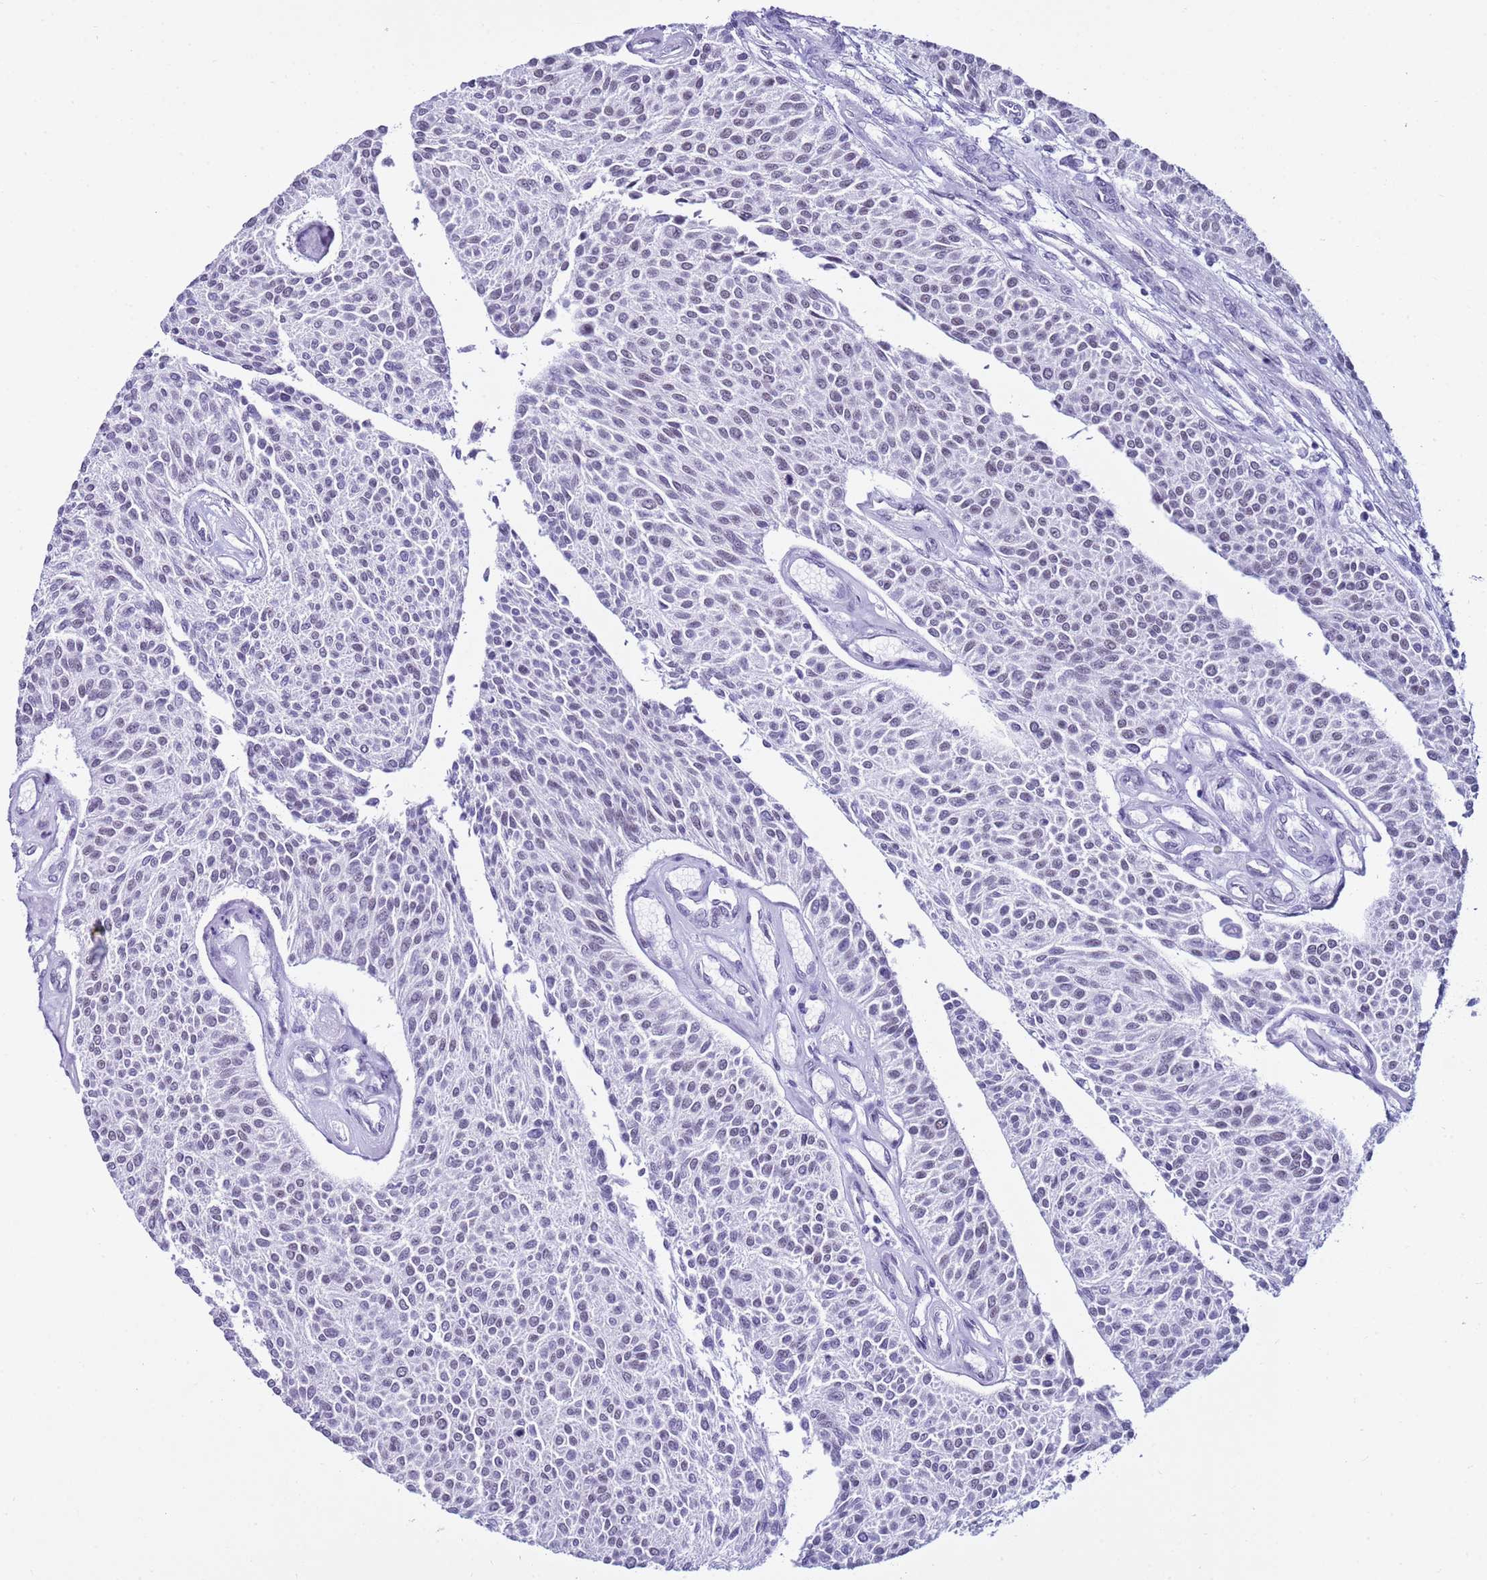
{"staining": {"intensity": "negative", "quantity": "none", "location": "none"}, "tissue": "urothelial cancer", "cell_type": "Tumor cells", "image_type": "cancer", "snomed": [{"axis": "morphology", "description": "Urothelial carcinoma, NOS"}, {"axis": "topography", "description": "Urinary bladder"}], "caption": "Histopathology image shows no protein expression in tumor cells of urothelial cancer tissue.", "gene": "DHX15", "patient": {"sex": "male", "age": 55}}